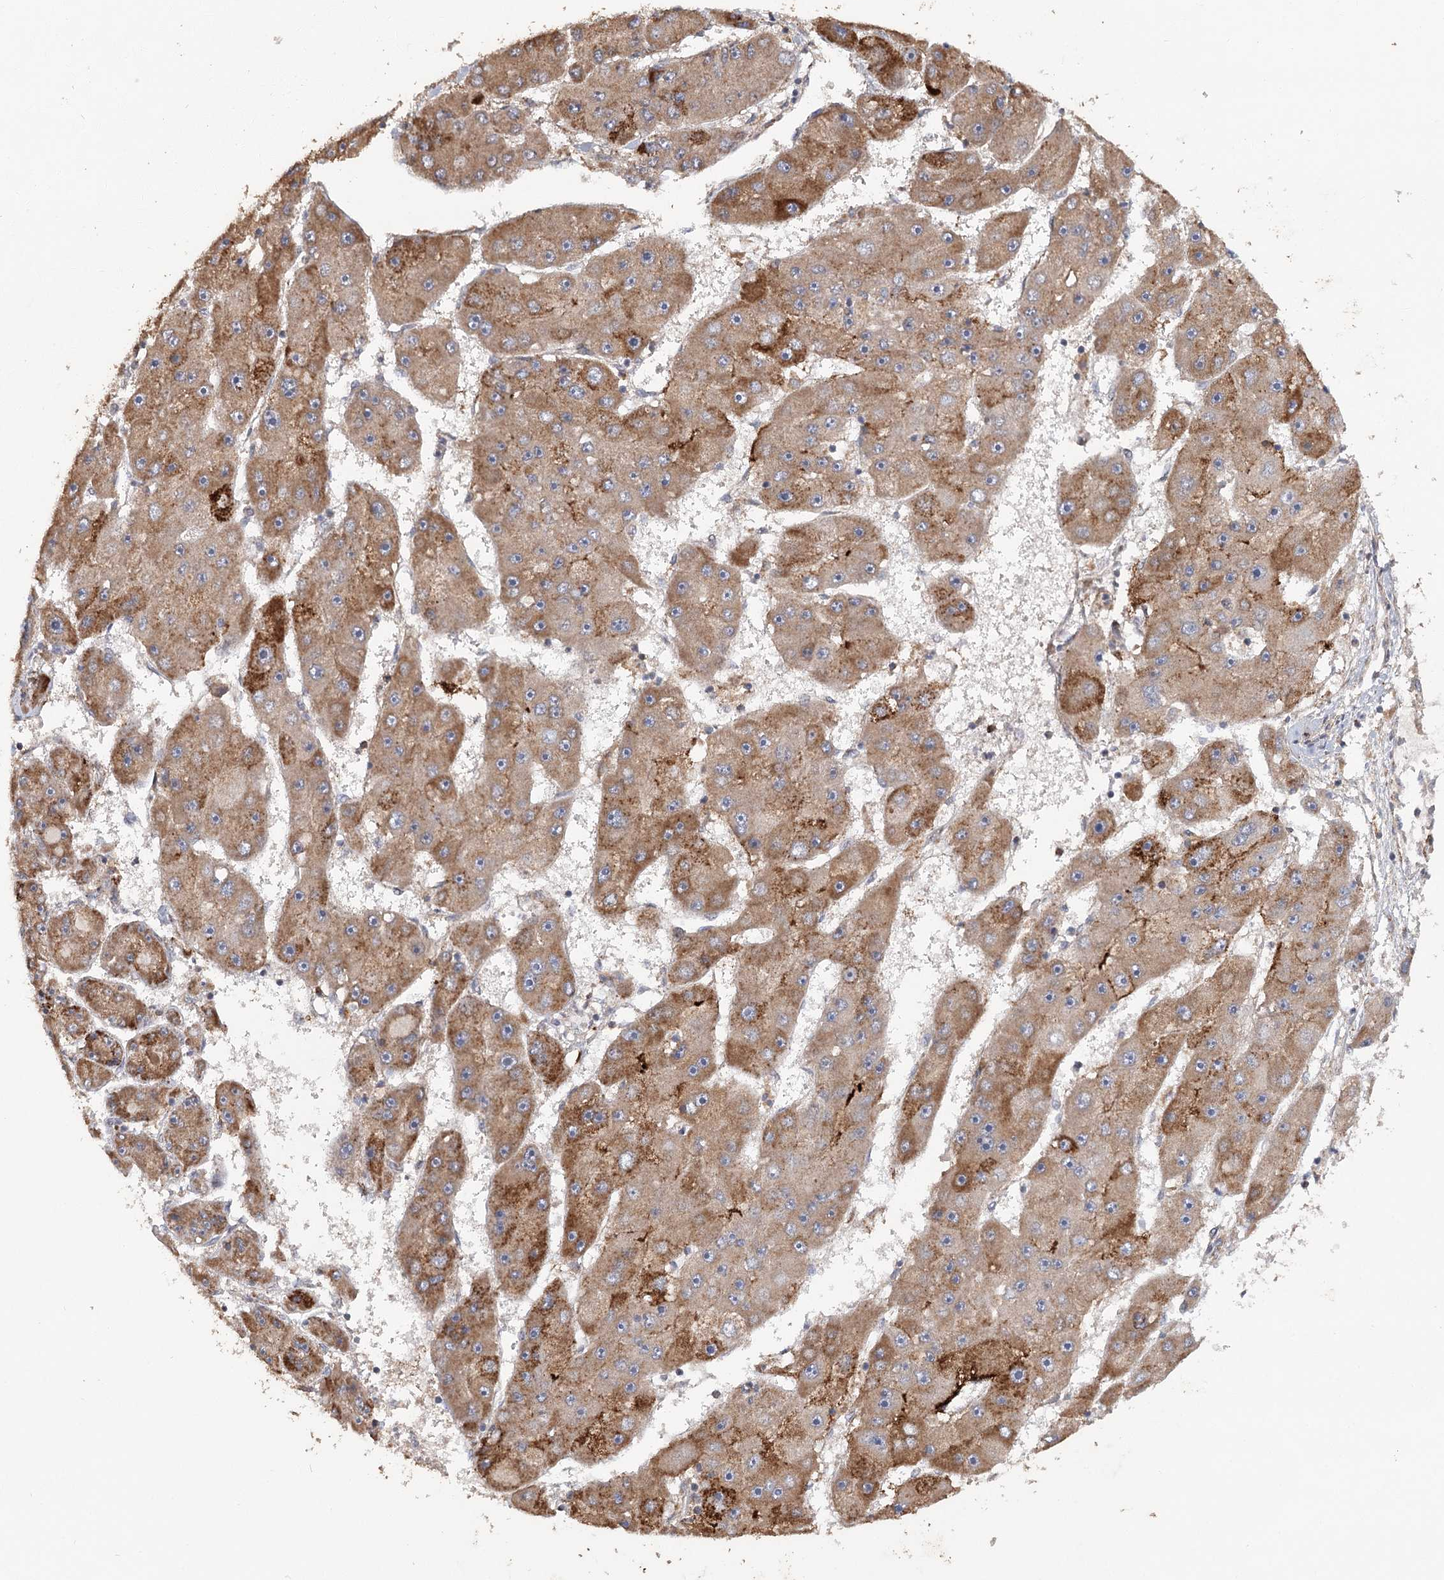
{"staining": {"intensity": "moderate", "quantity": ">75%", "location": "cytoplasmic/membranous"}, "tissue": "liver cancer", "cell_type": "Tumor cells", "image_type": "cancer", "snomed": [{"axis": "morphology", "description": "Carcinoma, Hepatocellular, NOS"}, {"axis": "topography", "description": "Liver"}], "caption": "The photomicrograph exhibits a brown stain indicating the presence of a protein in the cytoplasmic/membranous of tumor cells in liver cancer. (Stains: DAB (3,3'-diaminobenzidine) in brown, nuclei in blue, Microscopy: brightfield microscopy at high magnification).", "gene": "ZNRF3", "patient": {"sex": "female", "age": 61}}